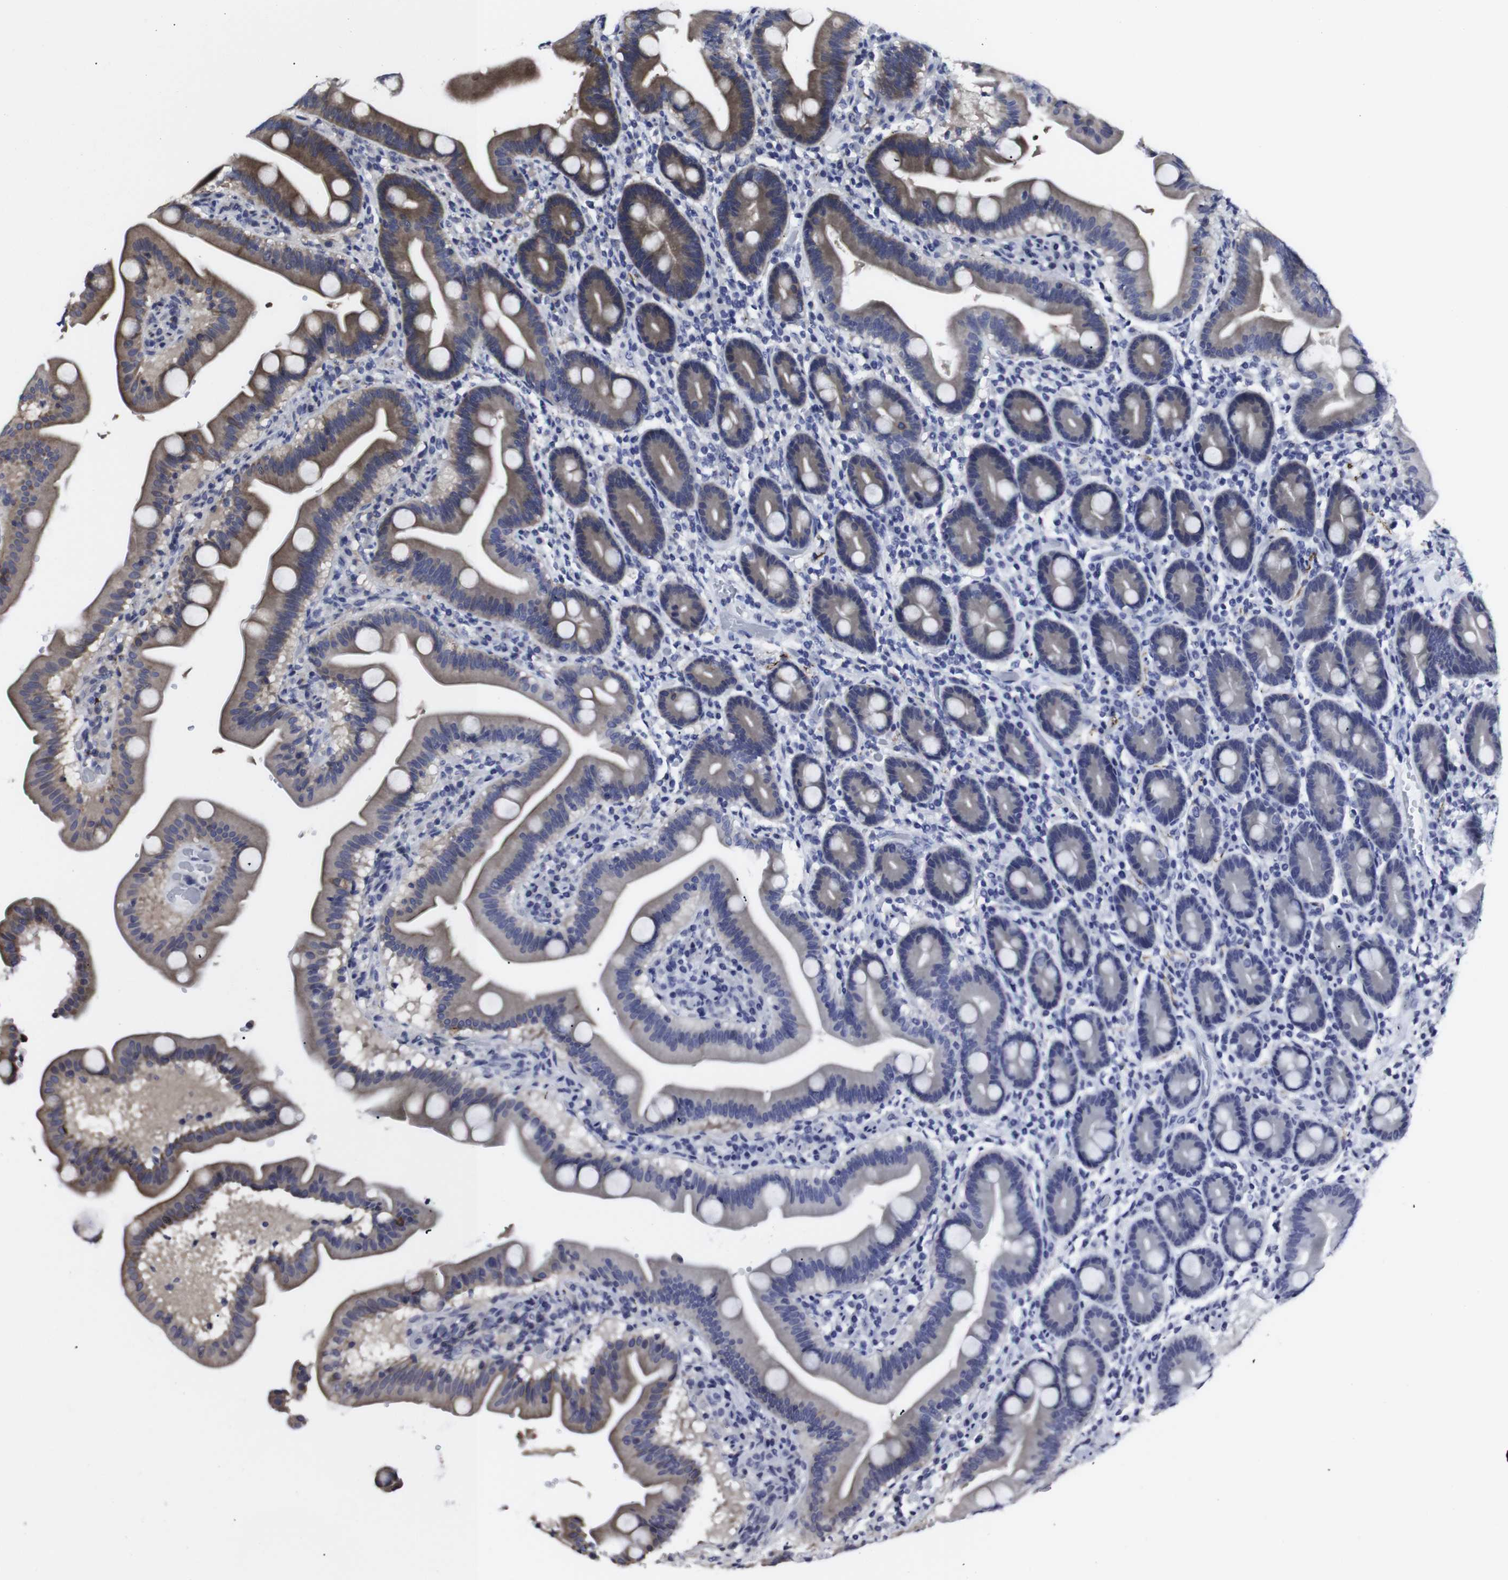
{"staining": {"intensity": "moderate", "quantity": "25%-75%", "location": "cytoplasmic/membranous"}, "tissue": "duodenum", "cell_type": "Glandular cells", "image_type": "normal", "snomed": [{"axis": "morphology", "description": "Normal tissue, NOS"}, {"axis": "topography", "description": "Duodenum"}], "caption": "Moderate cytoplasmic/membranous expression is present in approximately 25%-75% of glandular cells in unremarkable duodenum.", "gene": "HPRT1", "patient": {"sex": "male", "age": 54}}